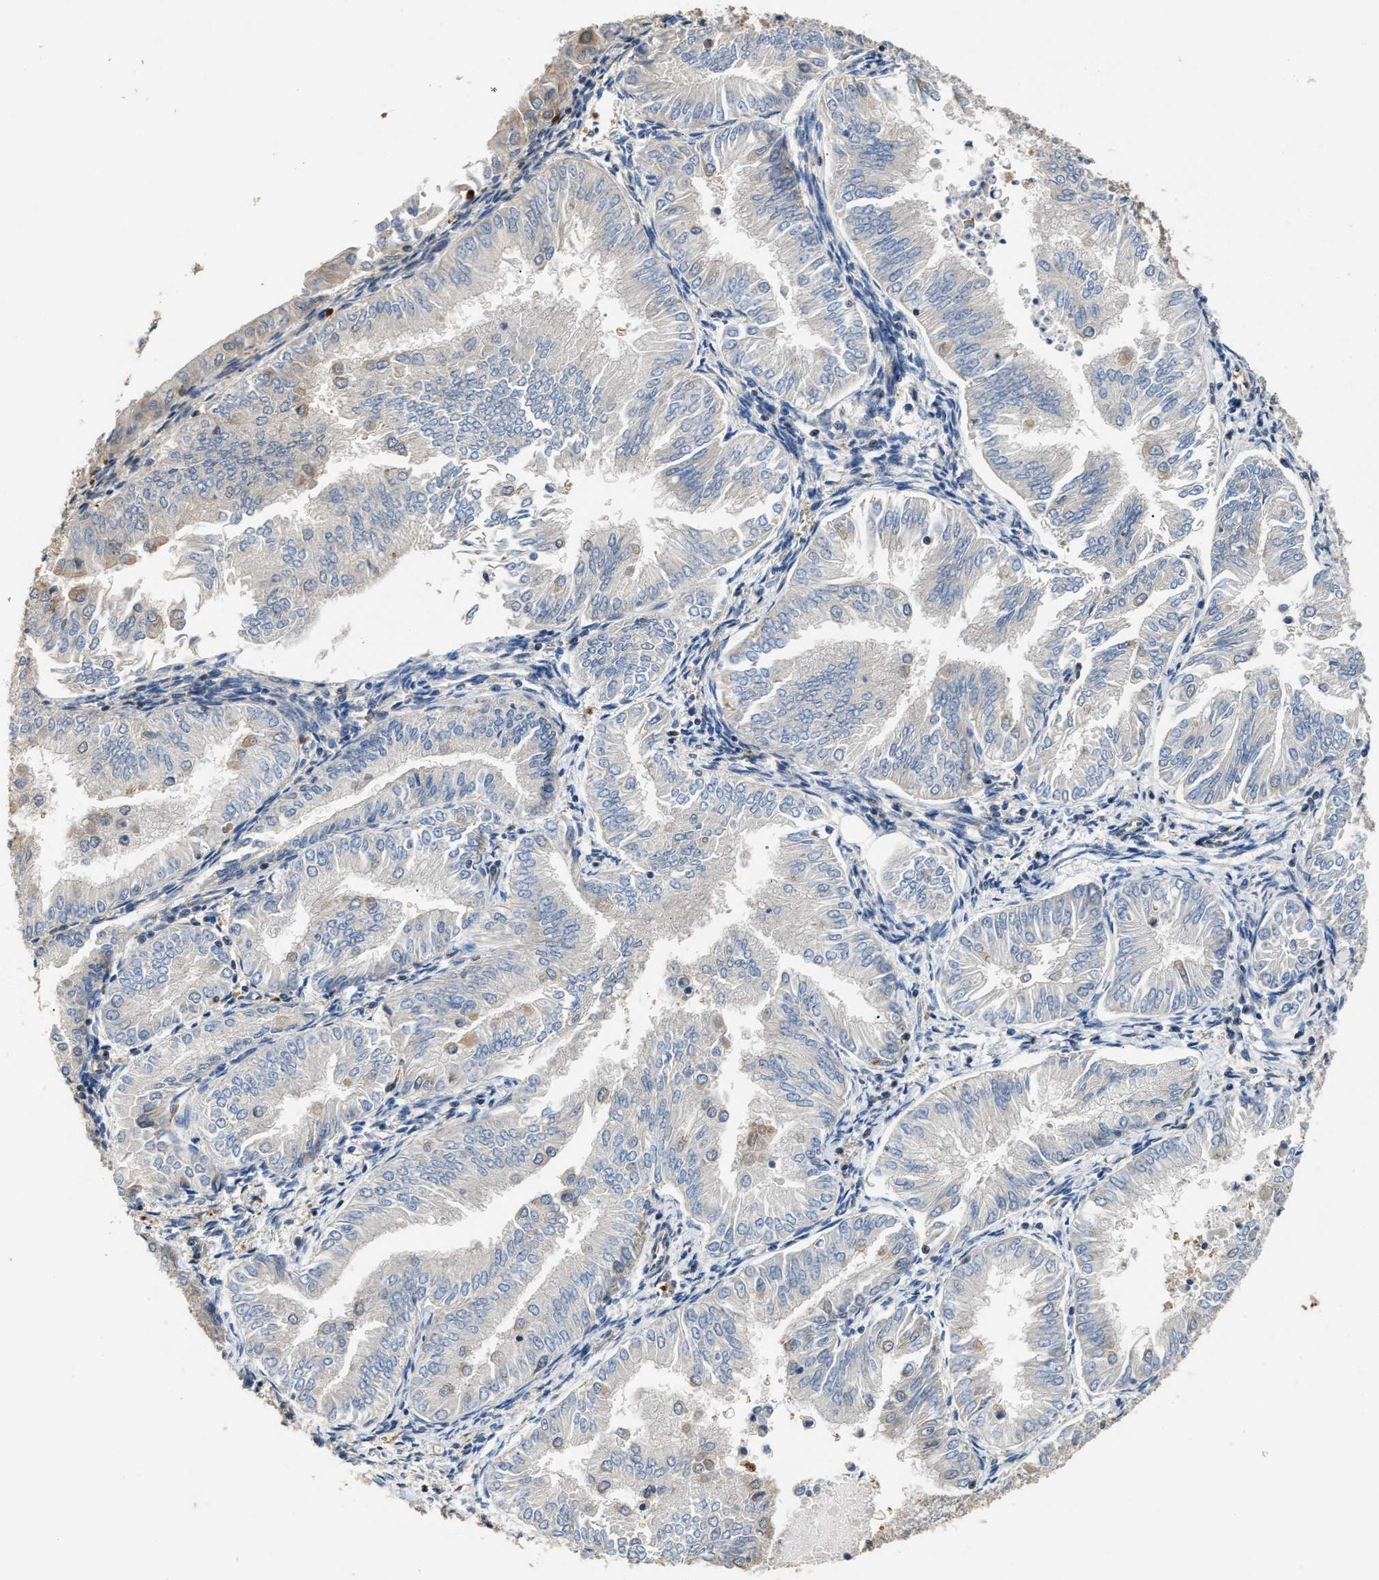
{"staining": {"intensity": "negative", "quantity": "none", "location": "none"}, "tissue": "endometrial cancer", "cell_type": "Tumor cells", "image_type": "cancer", "snomed": [{"axis": "morphology", "description": "Adenocarcinoma, NOS"}, {"axis": "topography", "description": "Endometrium"}], "caption": "An image of human endometrial cancer is negative for staining in tumor cells.", "gene": "CHUK", "patient": {"sex": "female", "age": 53}}